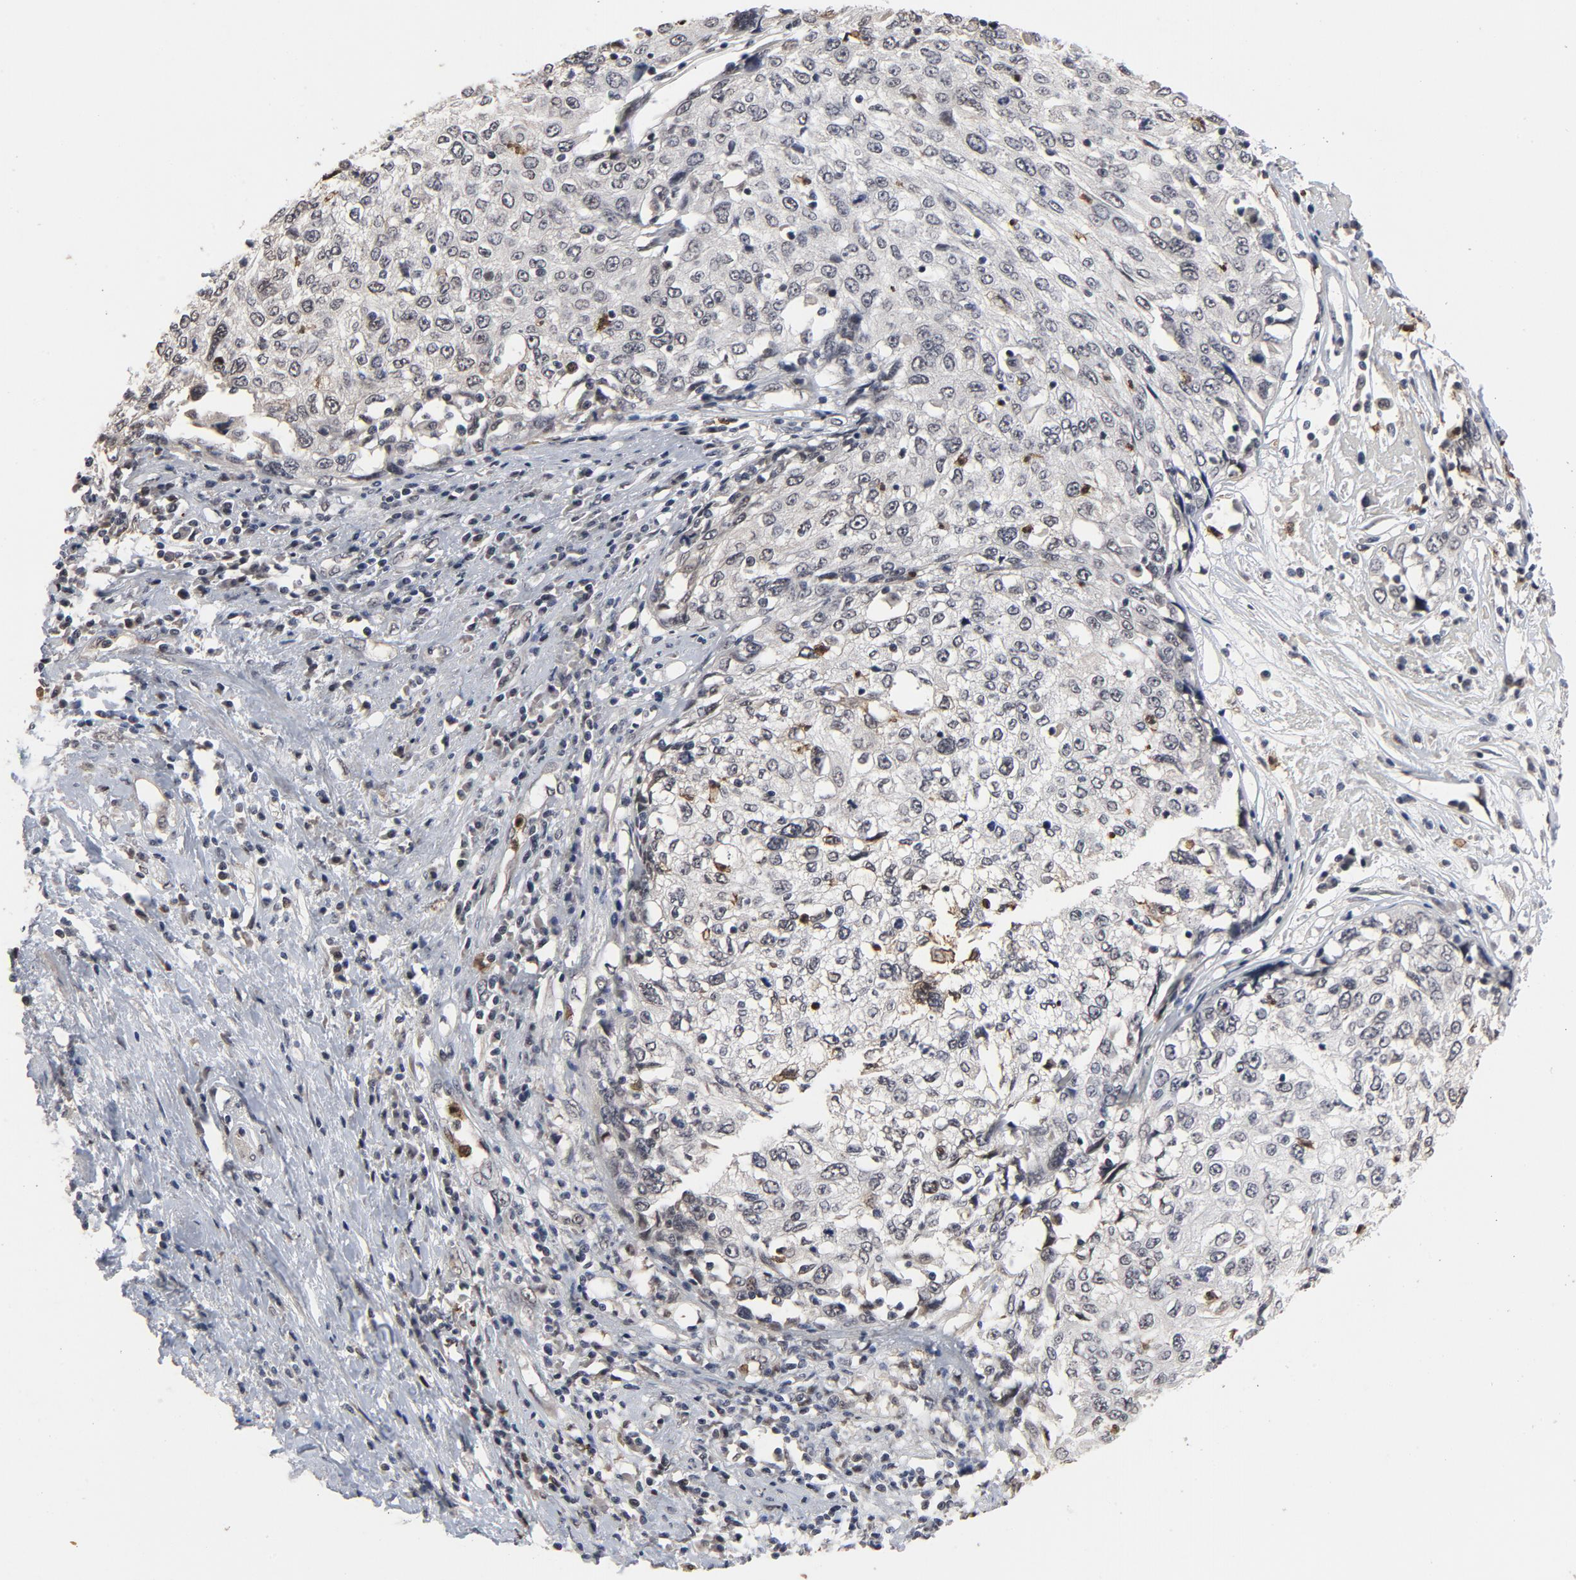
{"staining": {"intensity": "negative", "quantity": "none", "location": "none"}, "tissue": "cervical cancer", "cell_type": "Tumor cells", "image_type": "cancer", "snomed": [{"axis": "morphology", "description": "Squamous cell carcinoma, NOS"}, {"axis": "topography", "description": "Cervix"}], "caption": "Immunohistochemical staining of human cervical cancer reveals no significant staining in tumor cells.", "gene": "RTL5", "patient": {"sex": "female", "age": 57}}